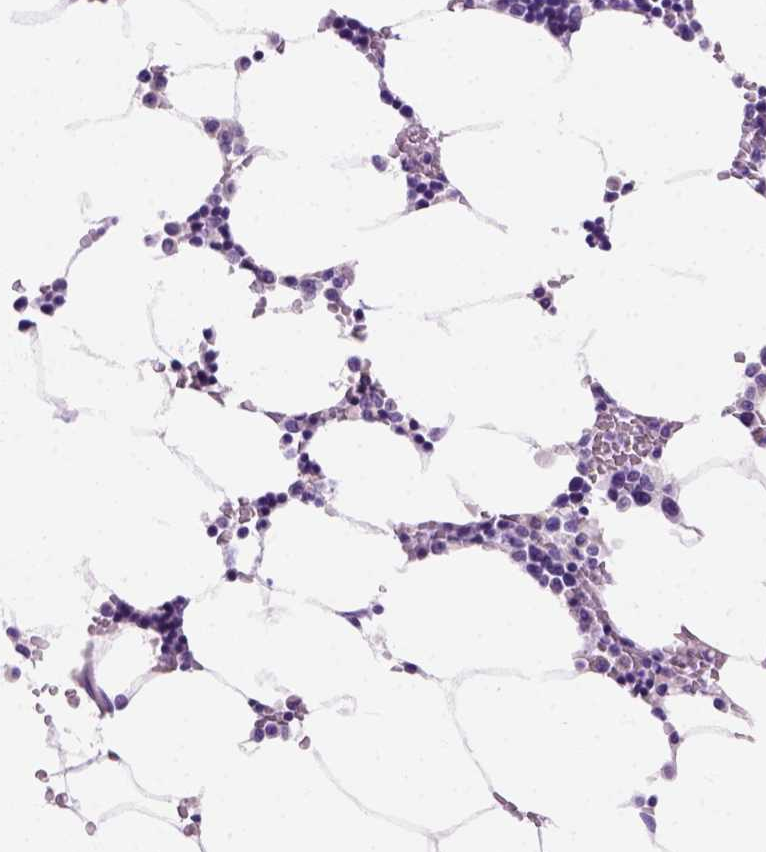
{"staining": {"intensity": "moderate", "quantity": "<25%", "location": "cytoplasmic/membranous"}, "tissue": "bone marrow", "cell_type": "Hematopoietic cells", "image_type": "normal", "snomed": [{"axis": "morphology", "description": "Normal tissue, NOS"}, {"axis": "topography", "description": "Bone marrow"}], "caption": "The photomicrograph exhibits a brown stain indicating the presence of a protein in the cytoplasmic/membranous of hematopoietic cells in bone marrow.", "gene": "FAM81B", "patient": {"sex": "female", "age": 52}}